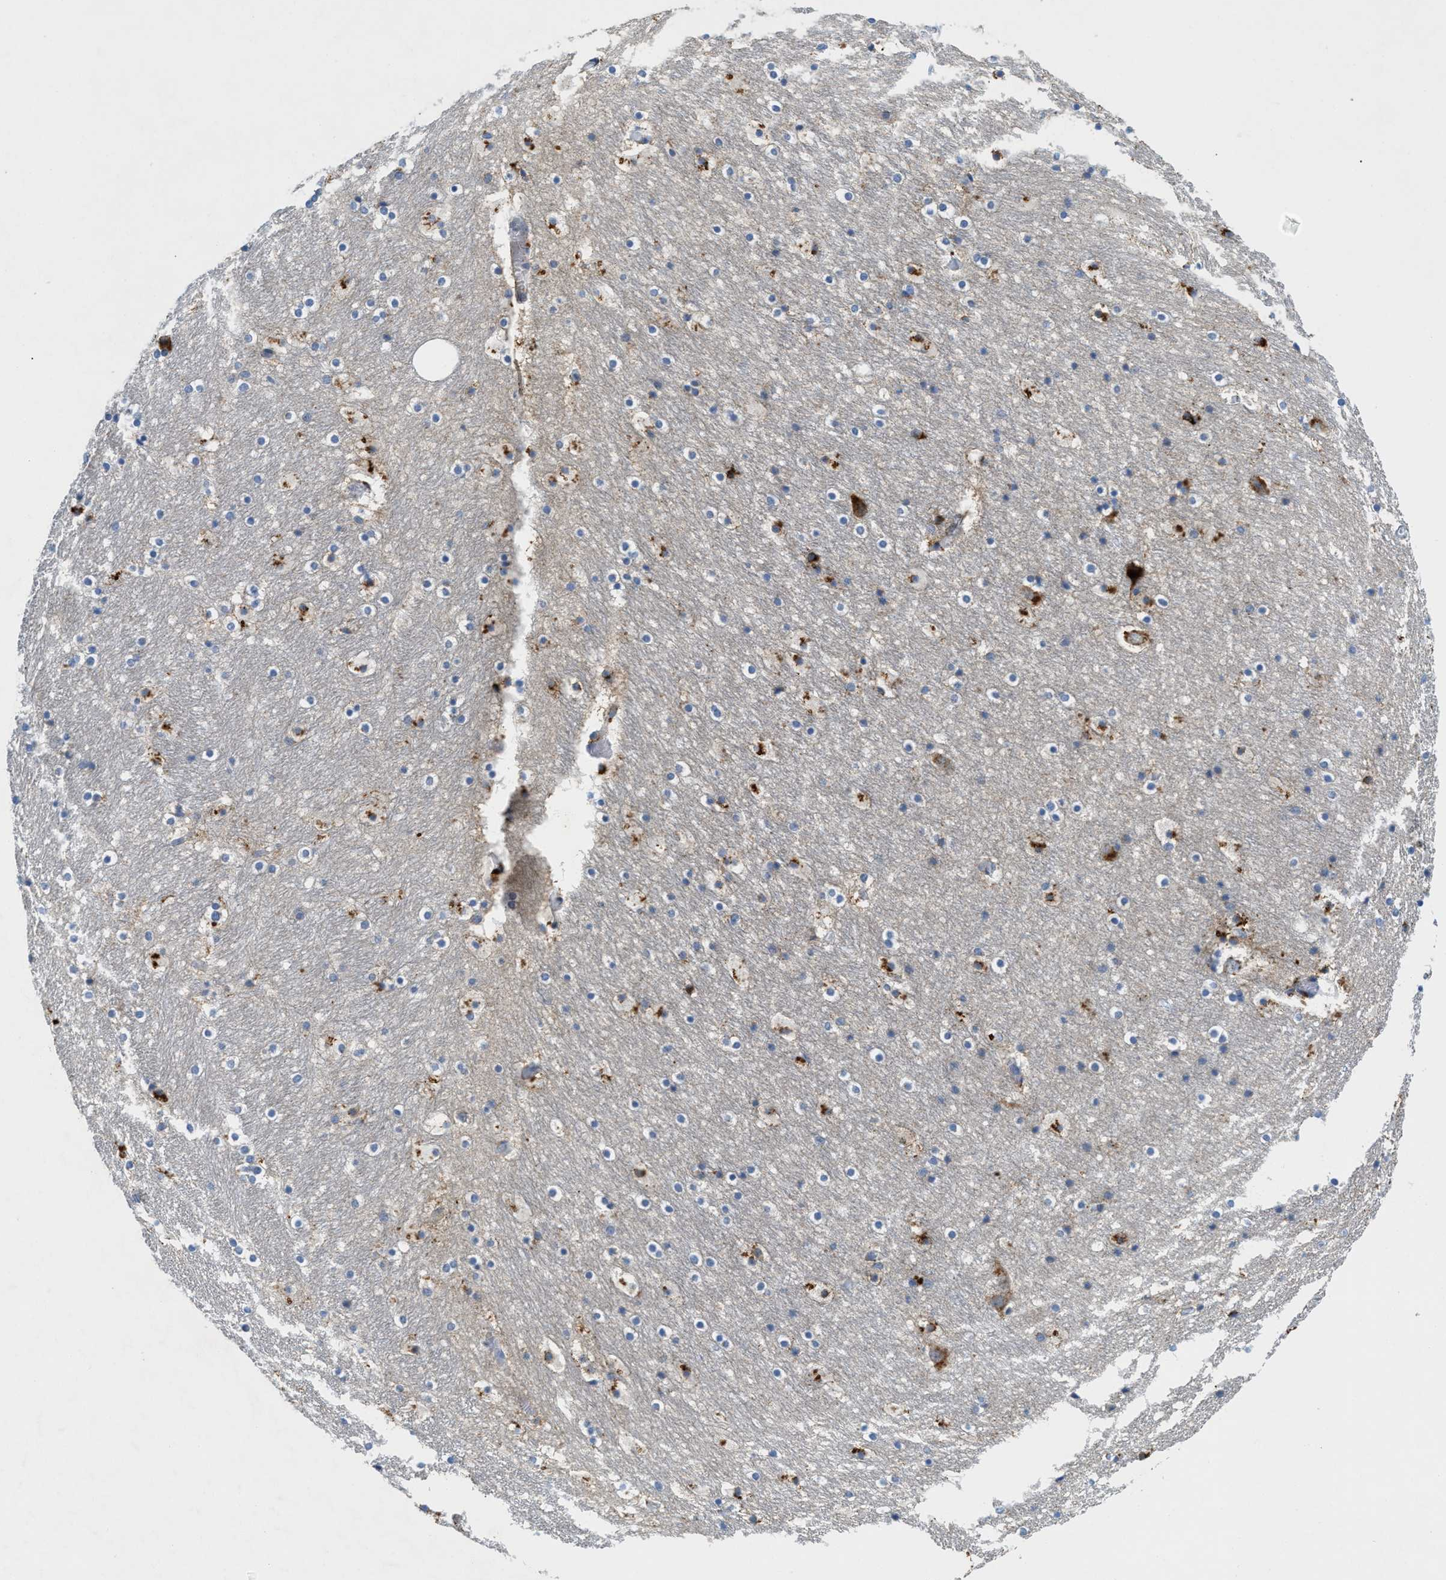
{"staining": {"intensity": "strong", "quantity": "<25%", "location": "cytoplasmic/membranous"}, "tissue": "hippocampus", "cell_type": "Glial cells", "image_type": "normal", "snomed": [{"axis": "morphology", "description": "Normal tissue, NOS"}, {"axis": "topography", "description": "Hippocampus"}], "caption": "Strong cytoplasmic/membranous positivity is appreciated in approximately <25% of glial cells in normal hippocampus.", "gene": "TSPAN3", "patient": {"sex": "male", "age": 45}}